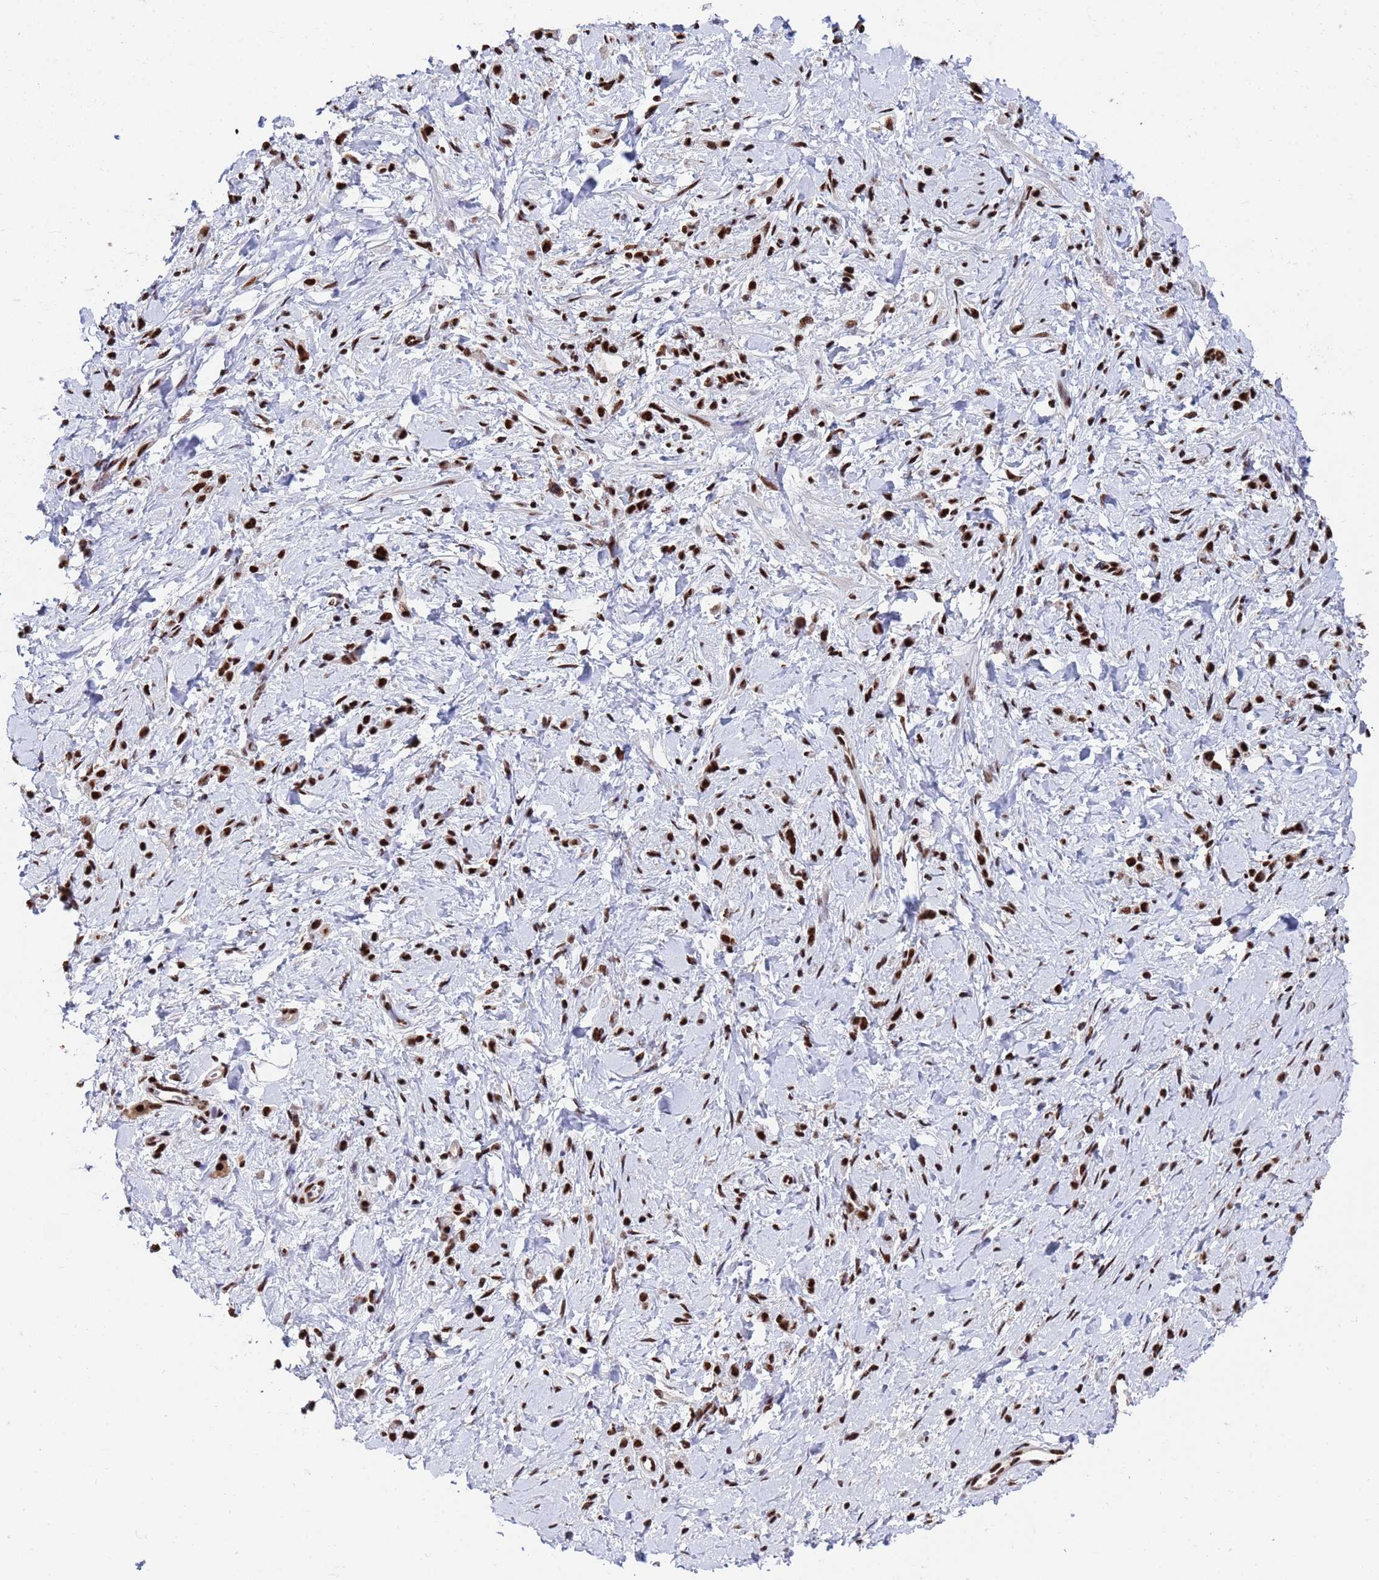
{"staining": {"intensity": "strong", "quantity": ">75%", "location": "nuclear"}, "tissue": "stomach cancer", "cell_type": "Tumor cells", "image_type": "cancer", "snomed": [{"axis": "morphology", "description": "Adenocarcinoma, NOS"}, {"axis": "topography", "description": "Stomach"}], "caption": "Immunohistochemistry of adenocarcinoma (stomach) displays high levels of strong nuclear expression in about >75% of tumor cells. The staining was performed using DAB to visualize the protein expression in brown, while the nuclei were stained in blue with hematoxylin (Magnification: 20x).", "gene": "SF3B2", "patient": {"sex": "female", "age": 60}}